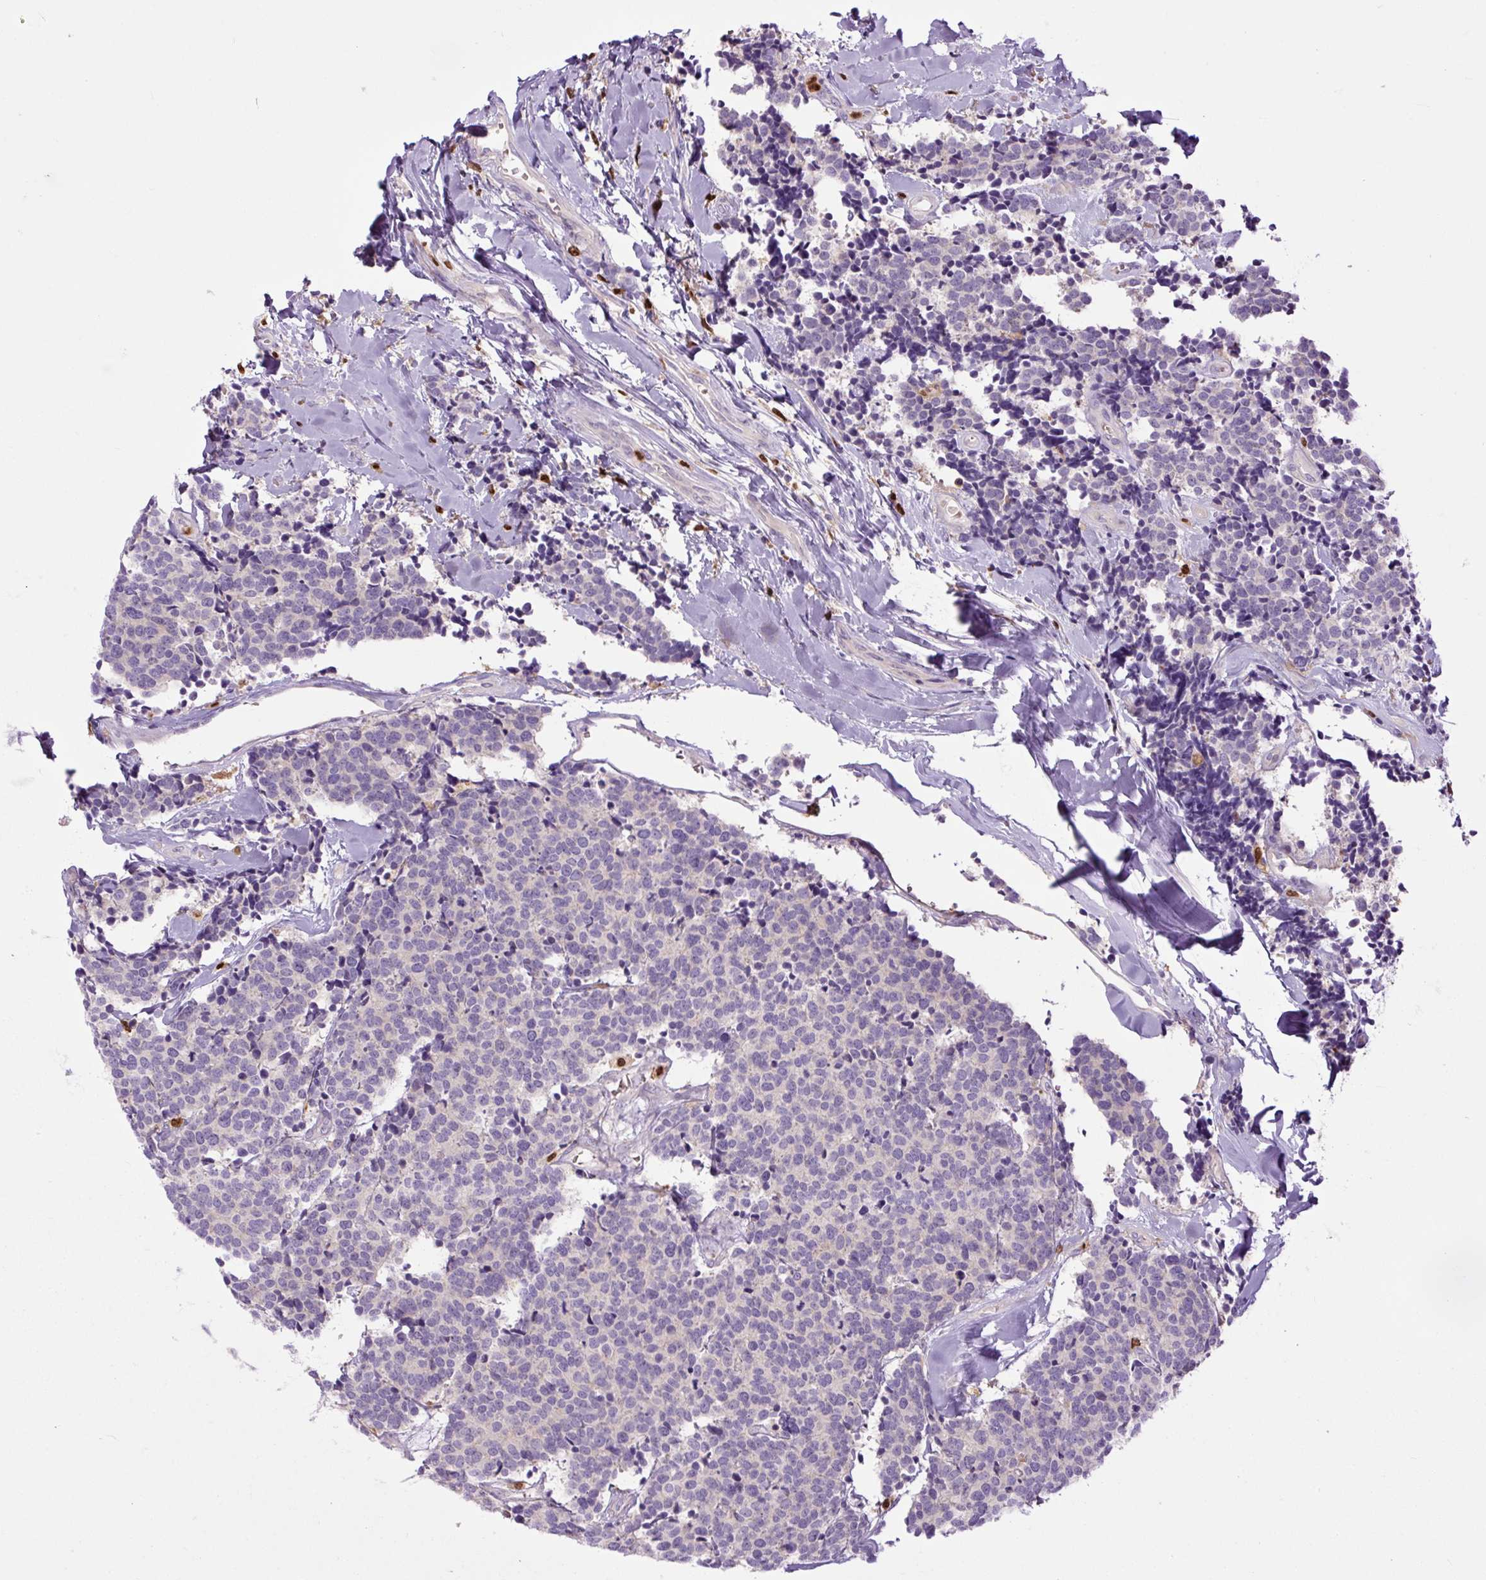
{"staining": {"intensity": "negative", "quantity": "none", "location": "none"}, "tissue": "carcinoid", "cell_type": "Tumor cells", "image_type": "cancer", "snomed": [{"axis": "morphology", "description": "Carcinoid, malignant, NOS"}, {"axis": "topography", "description": "Skin"}], "caption": "Immunohistochemical staining of carcinoid reveals no significant staining in tumor cells.", "gene": "SPI1", "patient": {"sex": "female", "age": 79}}